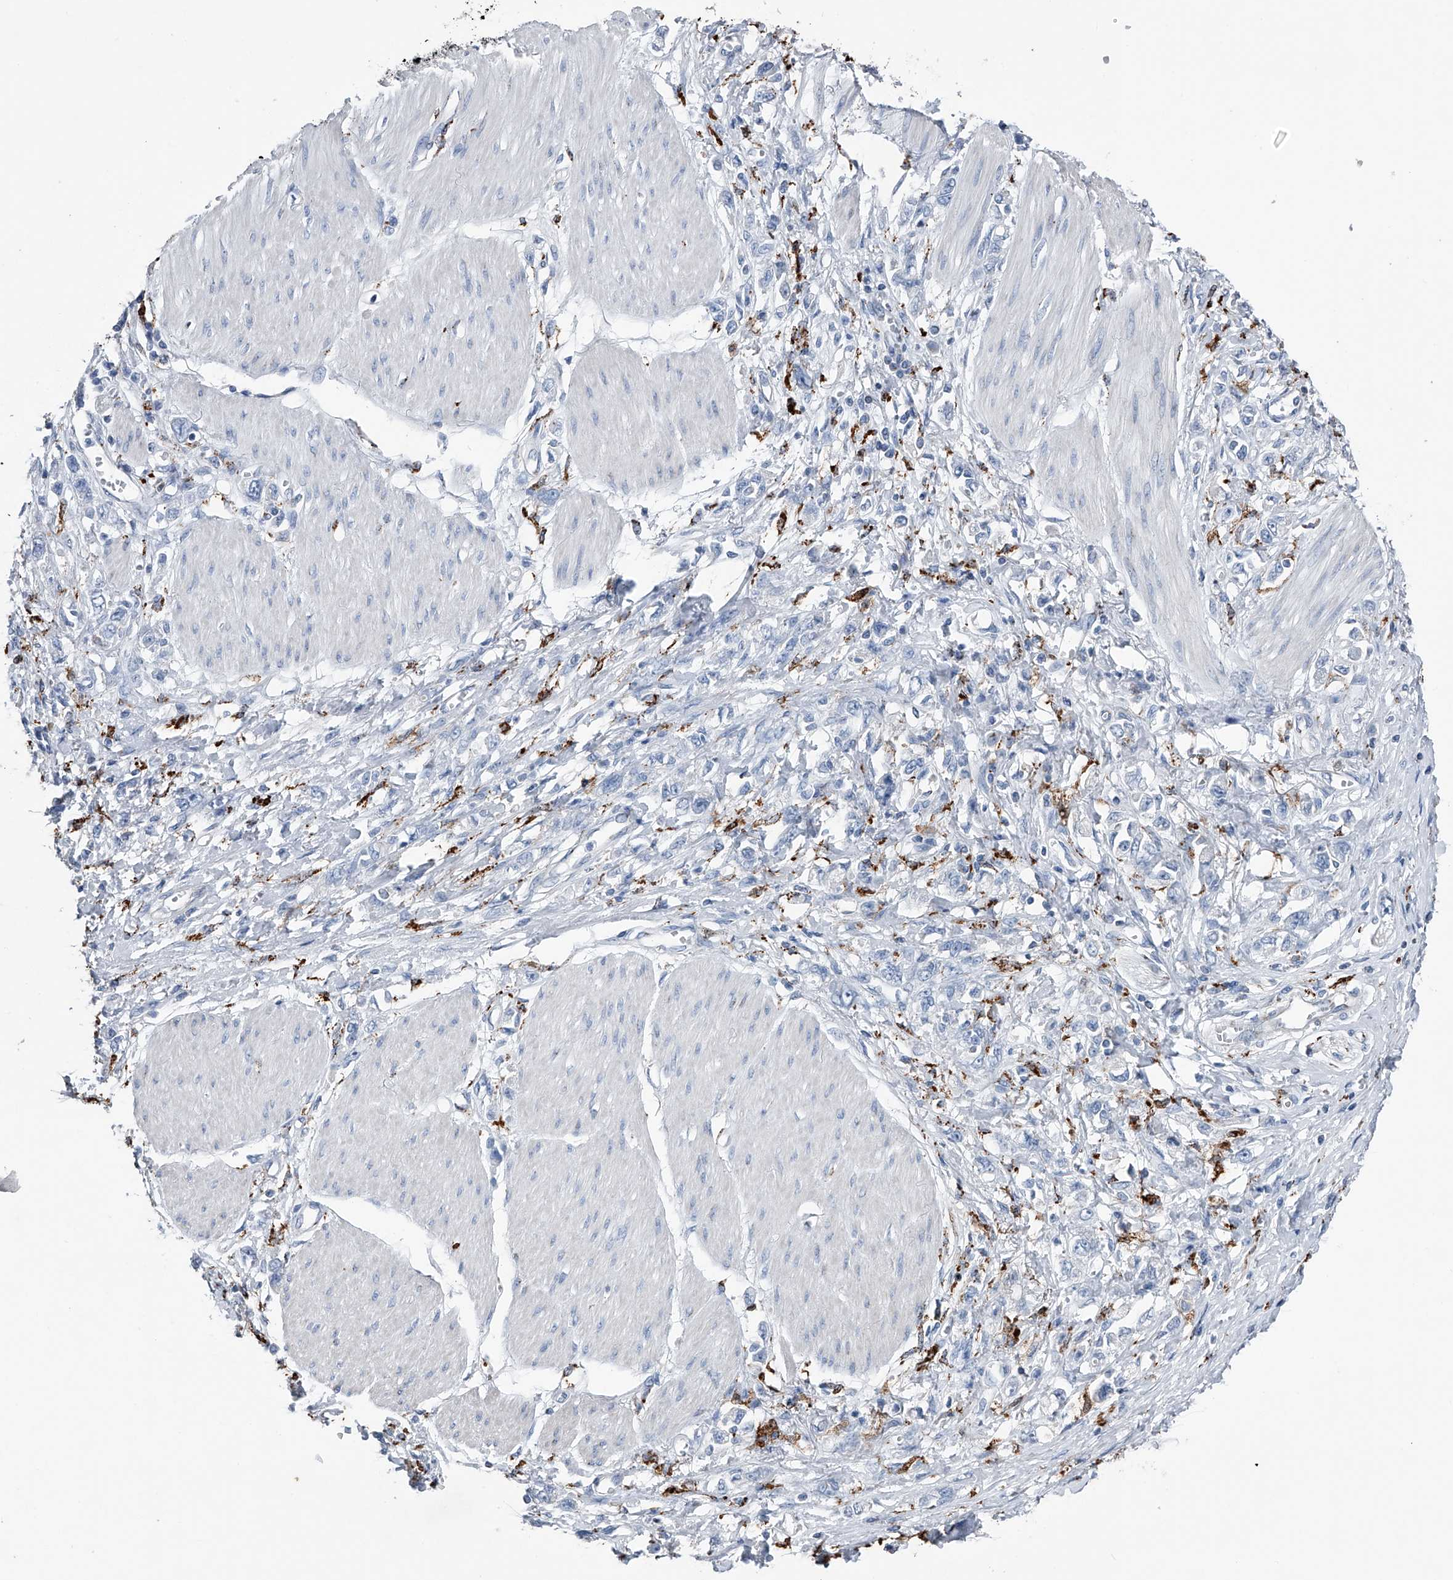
{"staining": {"intensity": "negative", "quantity": "none", "location": "none"}, "tissue": "stomach cancer", "cell_type": "Tumor cells", "image_type": "cancer", "snomed": [{"axis": "morphology", "description": "Adenocarcinoma, NOS"}, {"axis": "topography", "description": "Stomach"}], "caption": "This is an IHC histopathology image of human stomach cancer. There is no staining in tumor cells.", "gene": "ZNF772", "patient": {"sex": "female", "age": 76}}